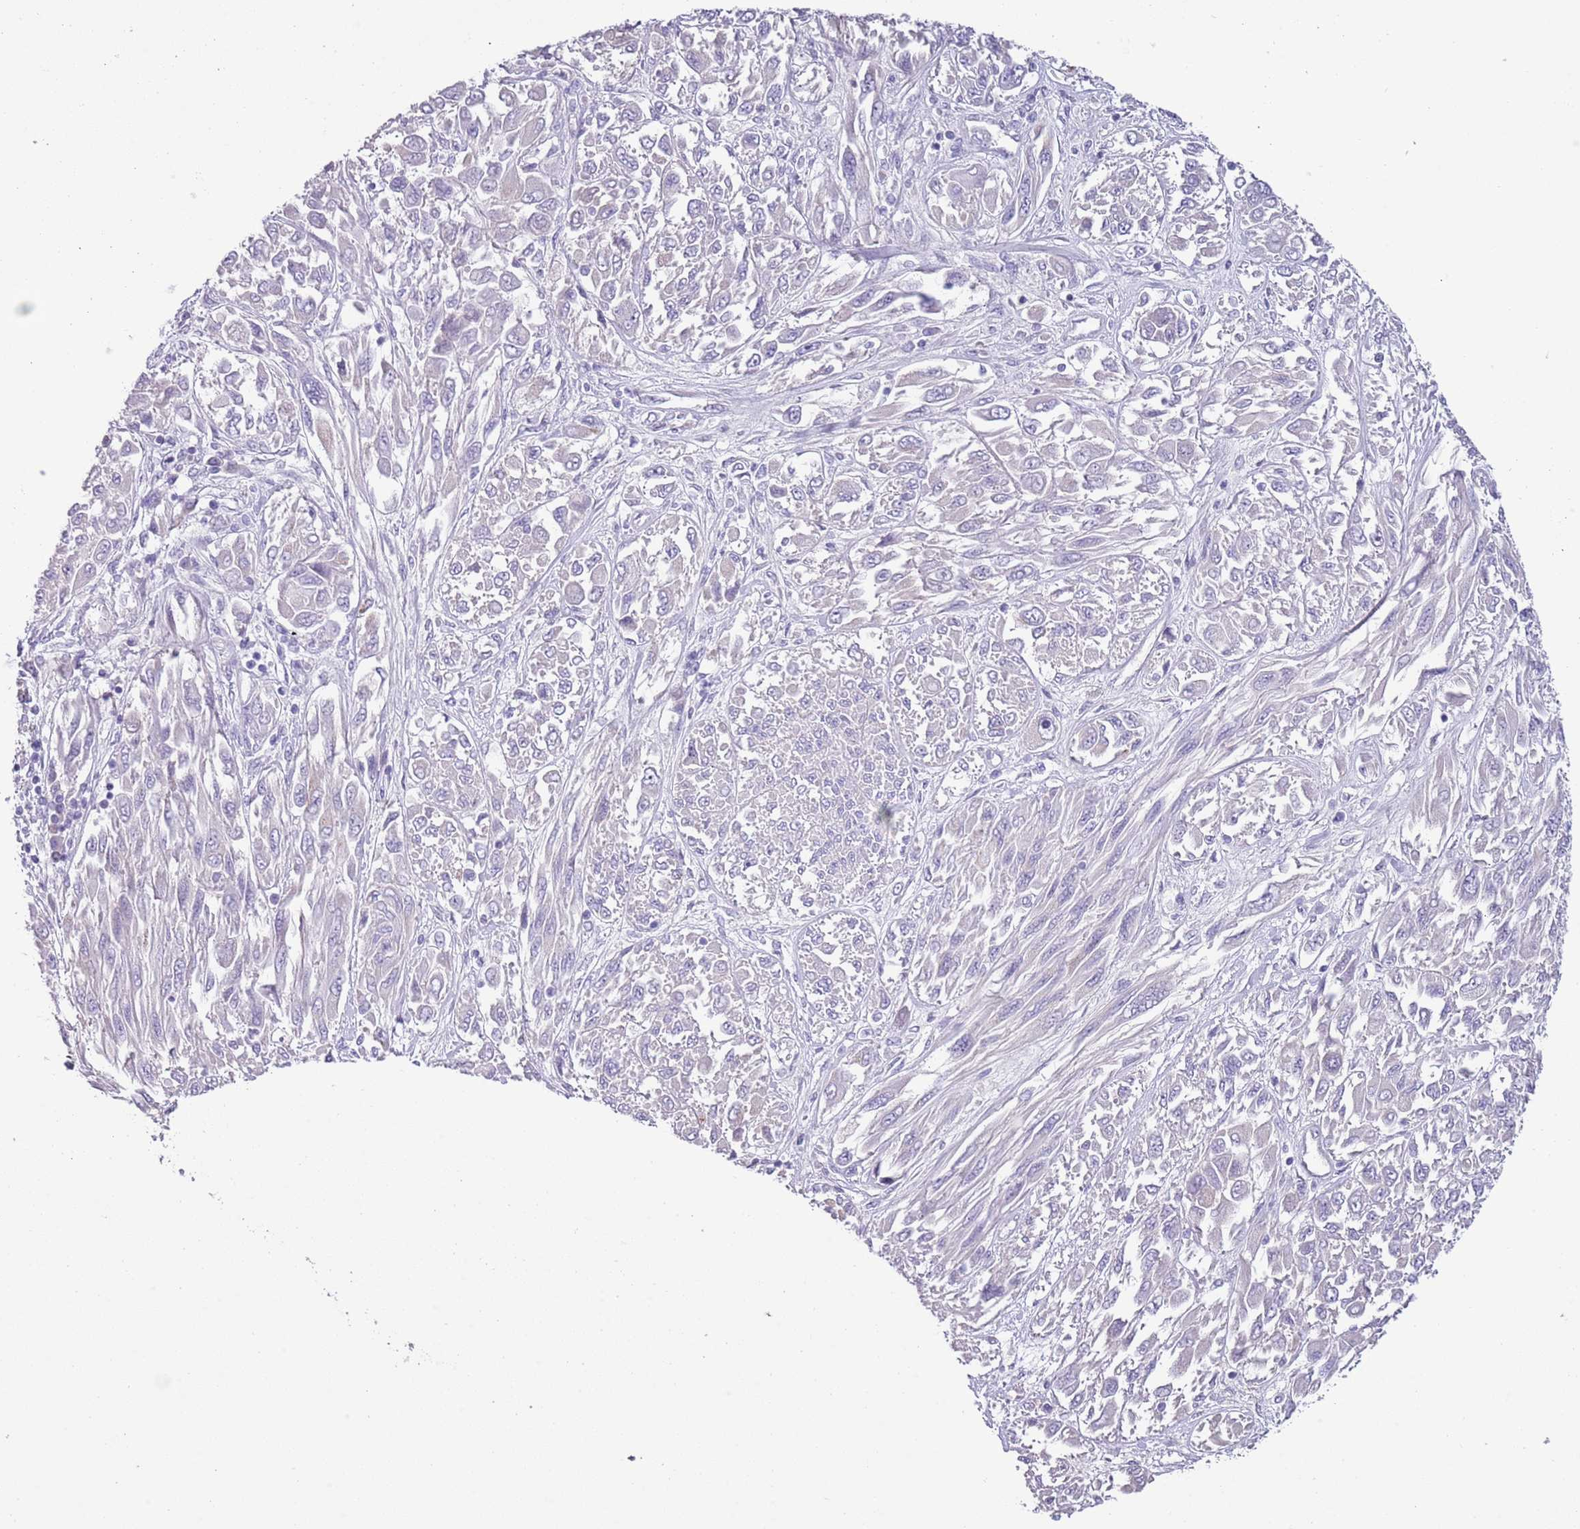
{"staining": {"intensity": "negative", "quantity": "none", "location": "none"}, "tissue": "melanoma", "cell_type": "Tumor cells", "image_type": "cancer", "snomed": [{"axis": "morphology", "description": "Malignant melanoma, NOS"}, {"axis": "topography", "description": "Skin"}], "caption": "There is no significant positivity in tumor cells of melanoma. (DAB (3,3'-diaminobenzidine) immunohistochemistry, high magnification).", "gene": "NBPF6", "patient": {"sex": "female", "age": 91}}